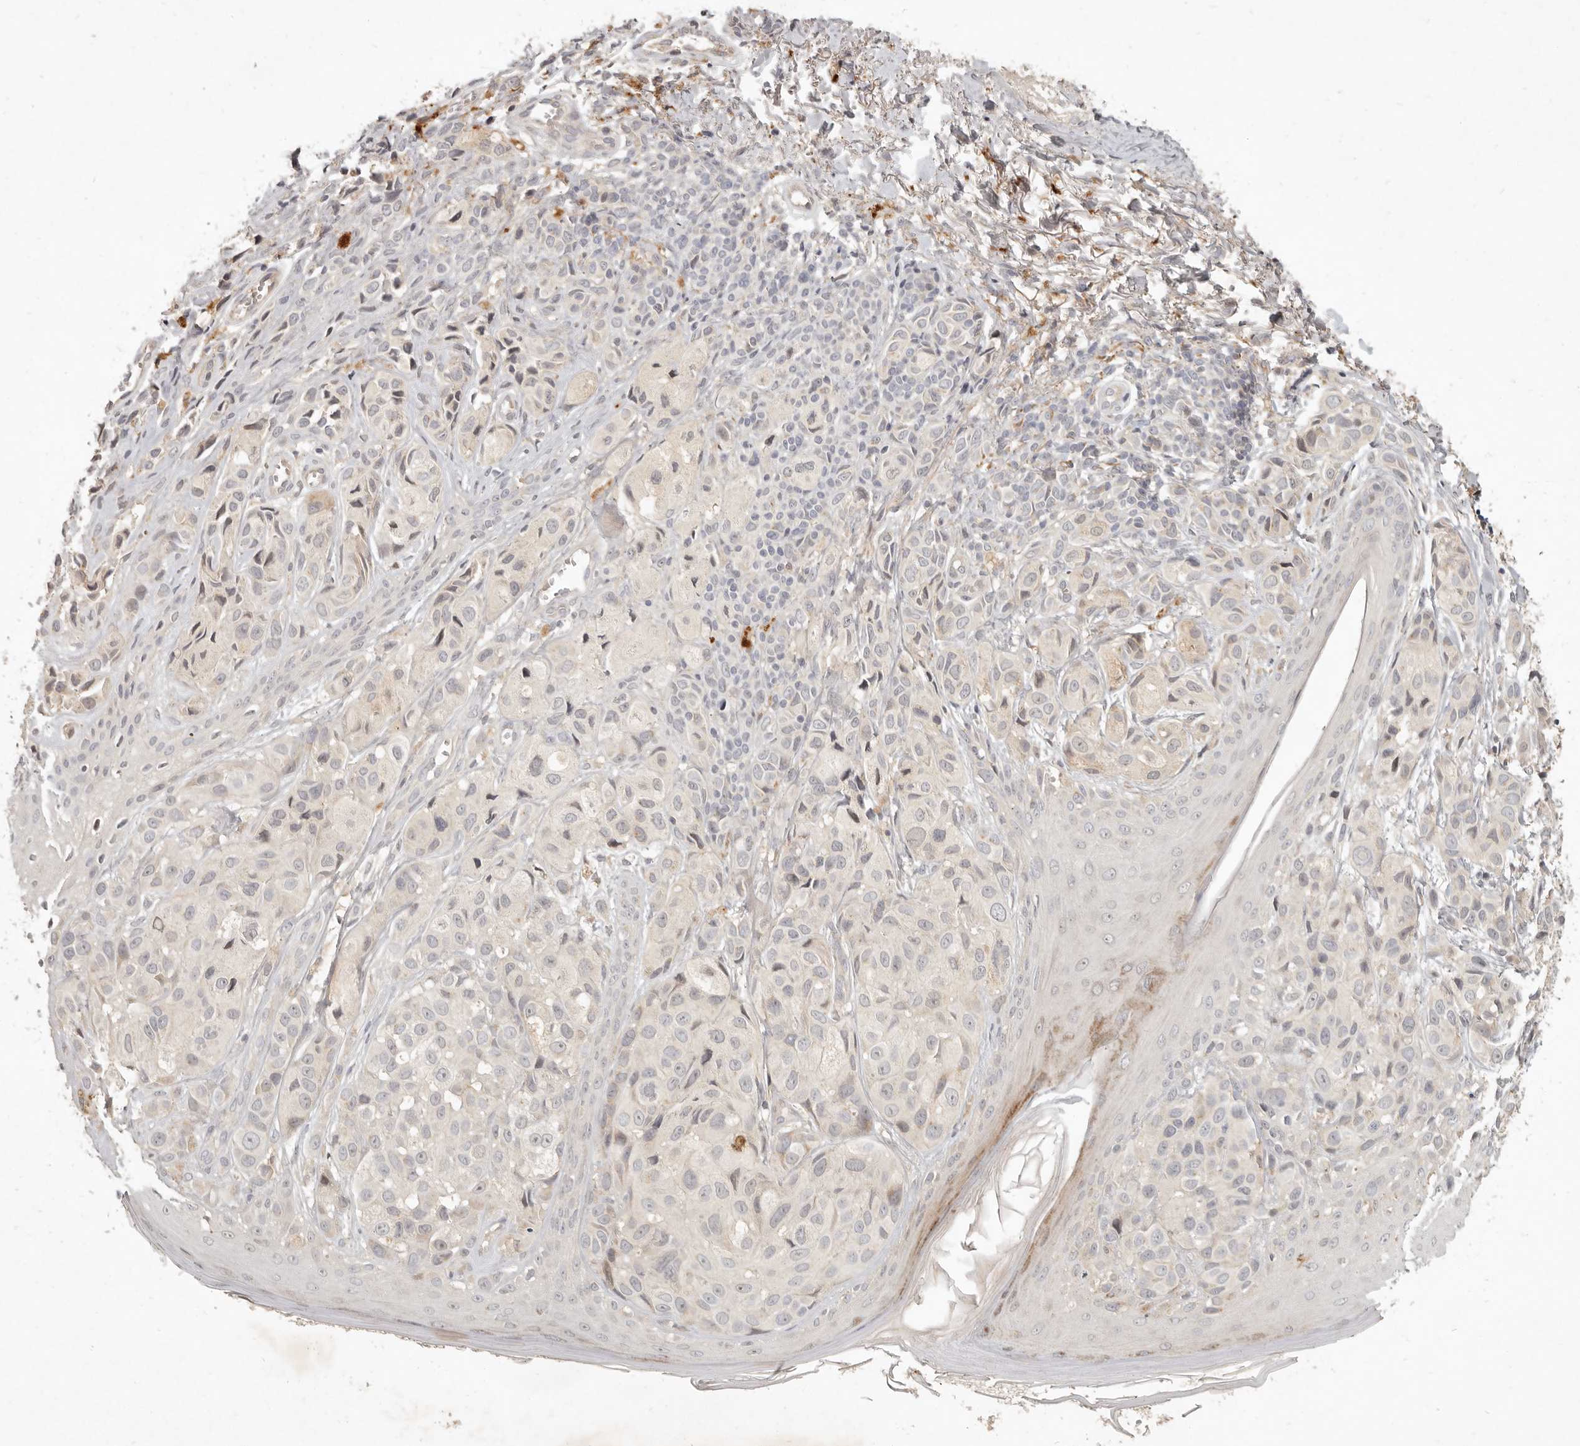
{"staining": {"intensity": "negative", "quantity": "none", "location": "none"}, "tissue": "melanoma", "cell_type": "Tumor cells", "image_type": "cancer", "snomed": [{"axis": "morphology", "description": "Malignant melanoma, NOS"}, {"axis": "topography", "description": "Skin"}], "caption": "High power microscopy photomicrograph of an IHC image of melanoma, revealing no significant expression in tumor cells. (IHC, brightfield microscopy, high magnification).", "gene": "UBXN11", "patient": {"sex": "female", "age": 58}}